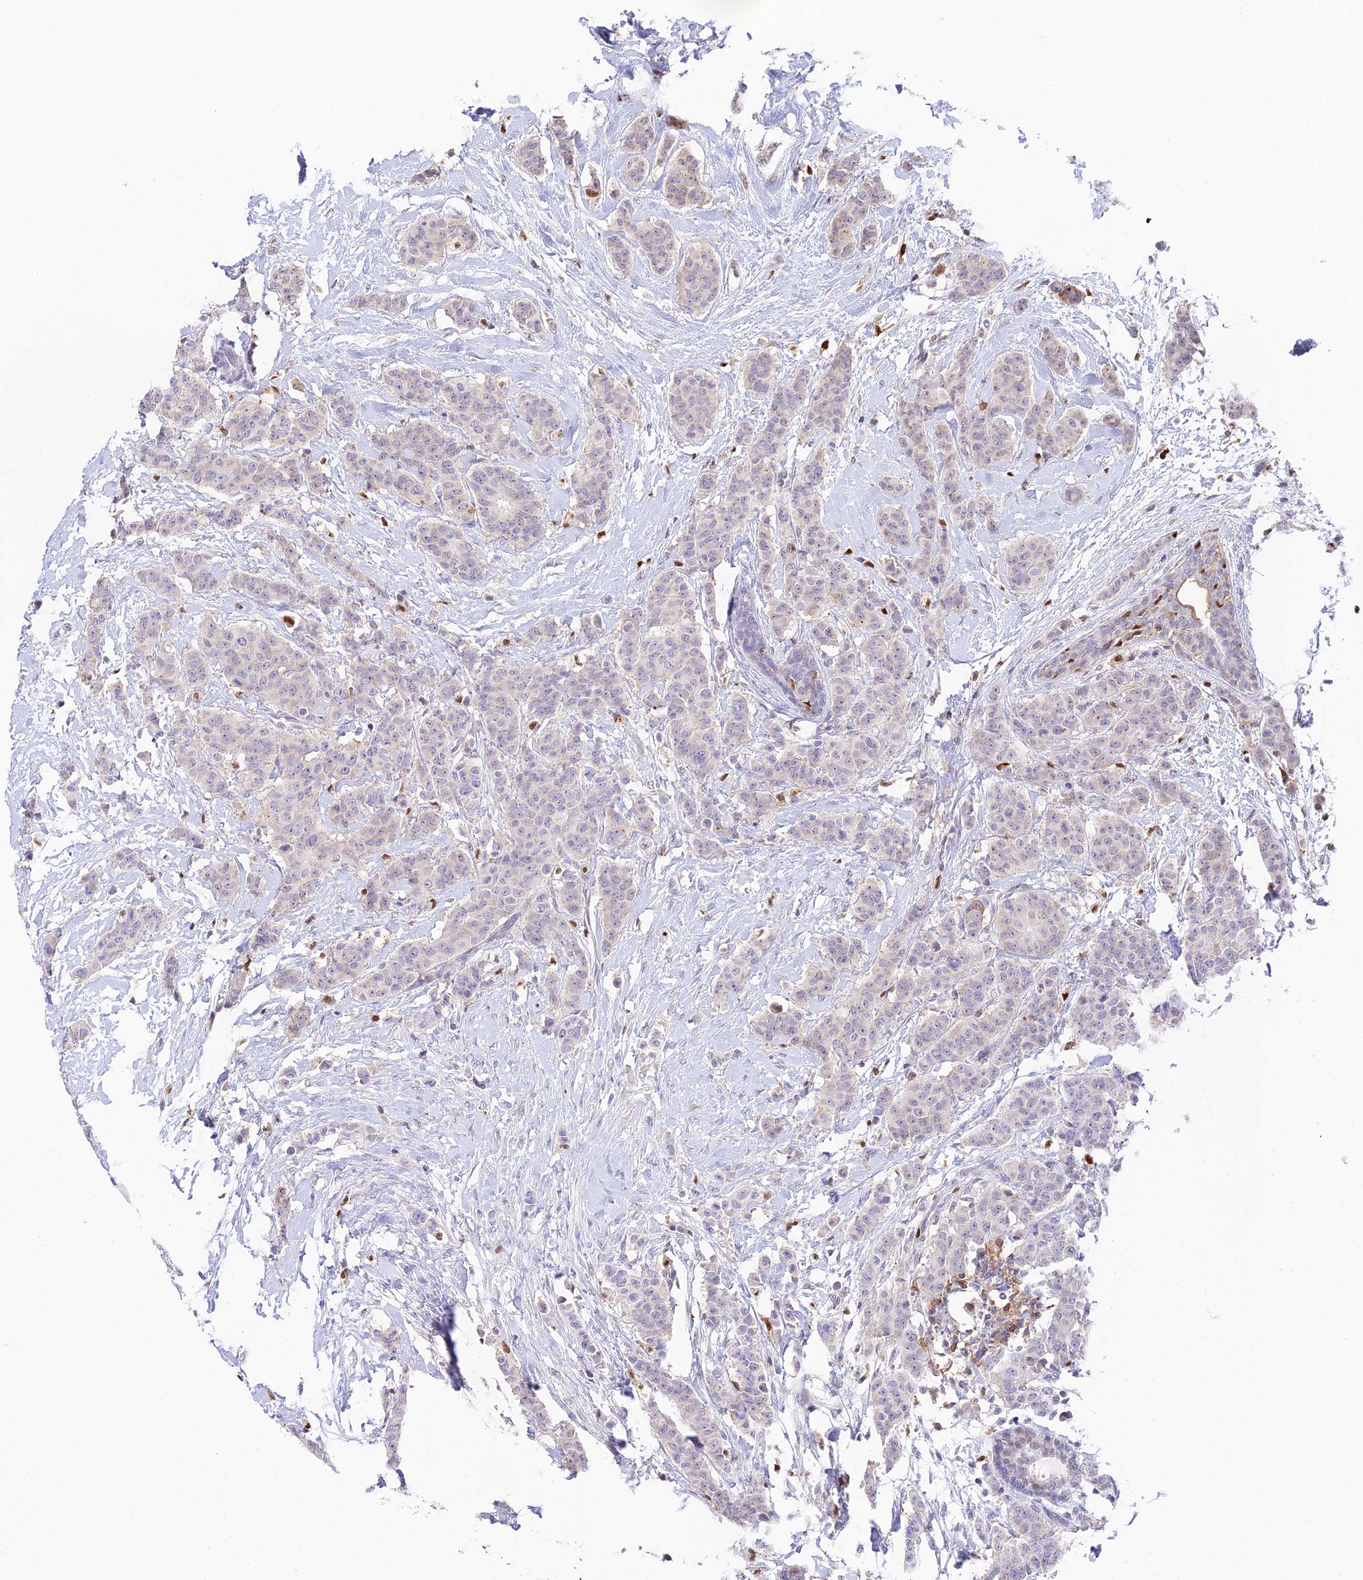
{"staining": {"intensity": "negative", "quantity": "none", "location": "none"}, "tissue": "breast cancer", "cell_type": "Tumor cells", "image_type": "cancer", "snomed": [{"axis": "morphology", "description": "Duct carcinoma"}, {"axis": "topography", "description": "Breast"}], "caption": "A high-resolution micrograph shows immunohistochemistry (IHC) staining of intraductal carcinoma (breast), which shows no significant positivity in tumor cells.", "gene": "DENND1C", "patient": {"sex": "female", "age": 40}}